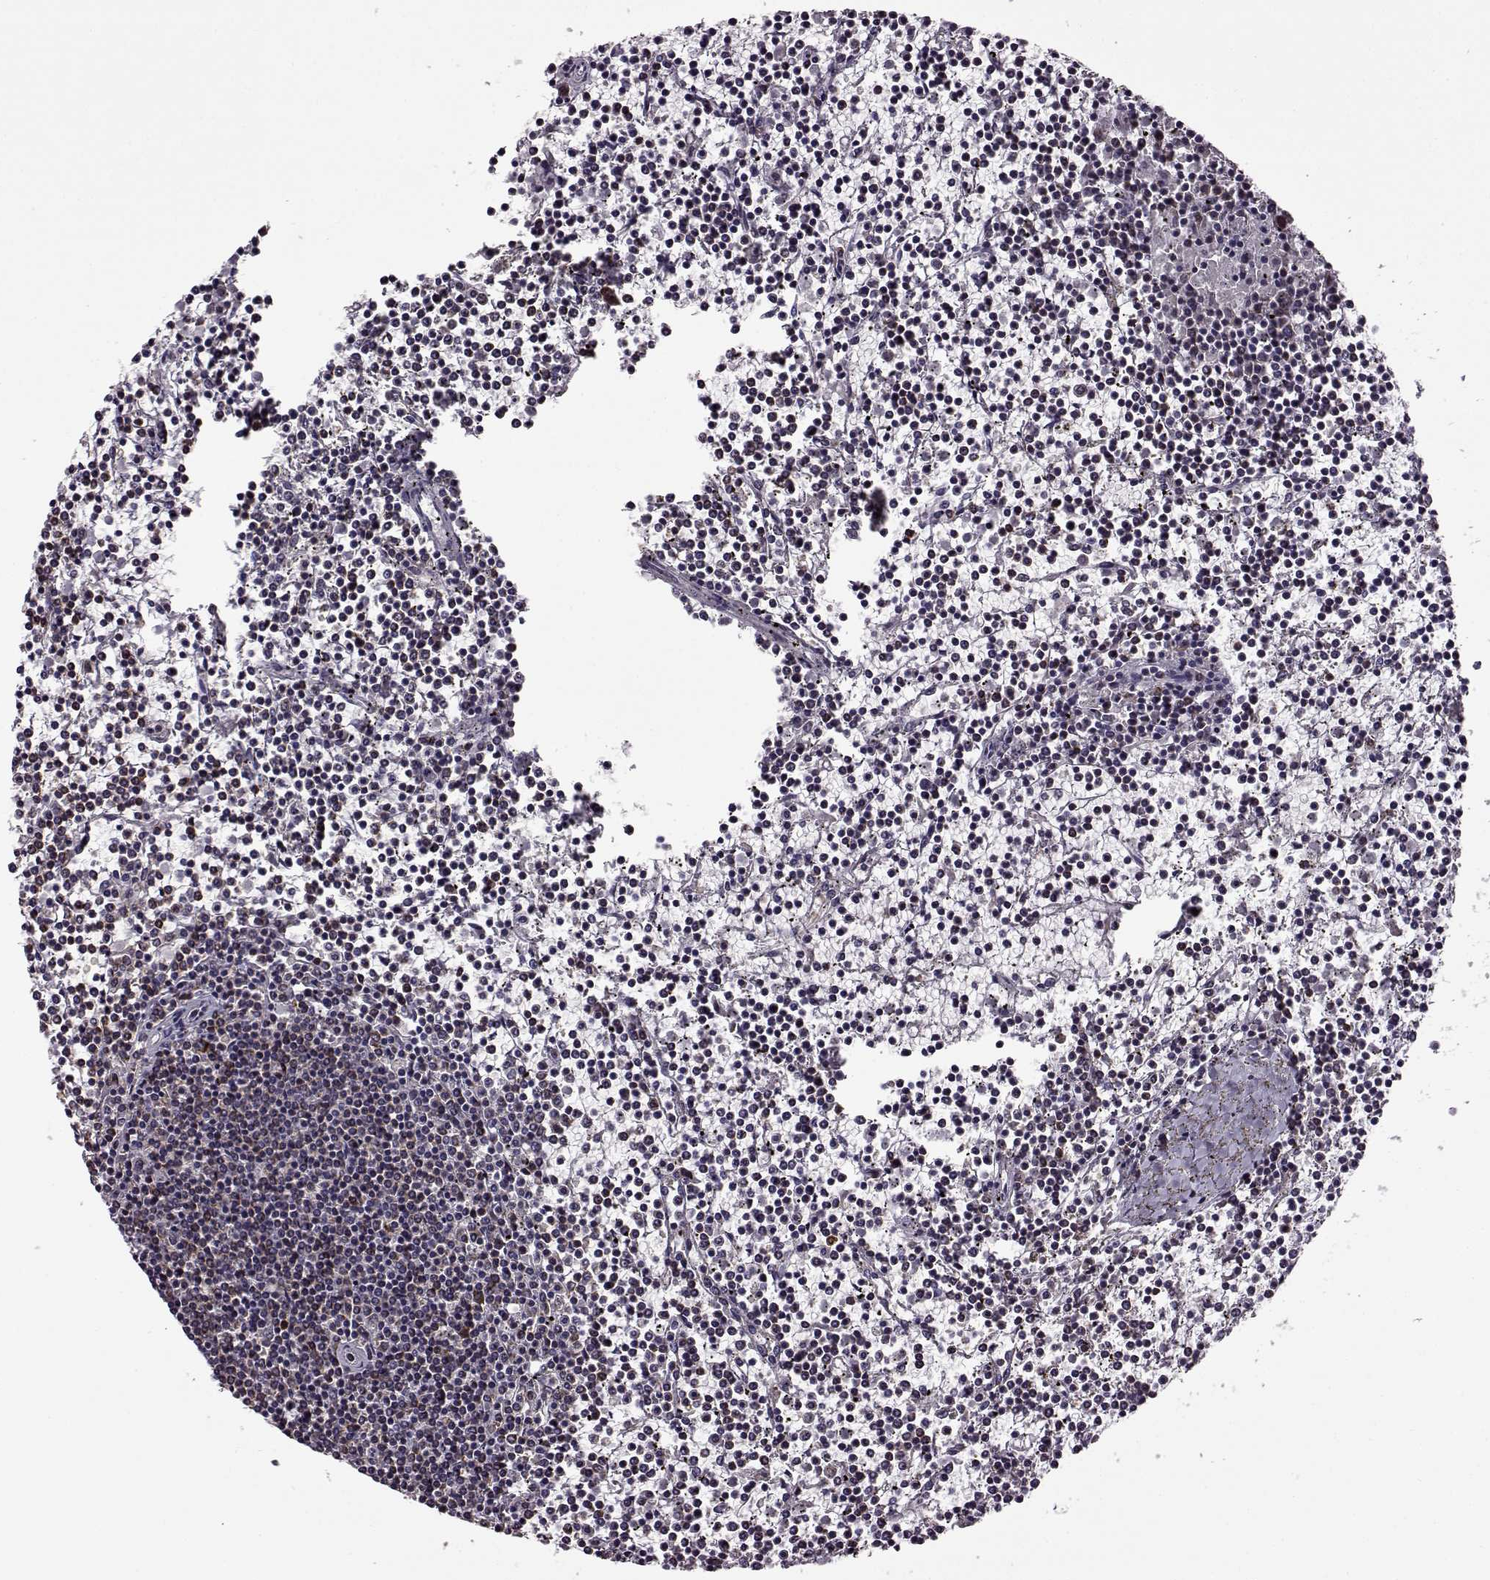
{"staining": {"intensity": "weak", "quantity": ">75%", "location": "cytoplasmic/membranous"}, "tissue": "lymphoma", "cell_type": "Tumor cells", "image_type": "cancer", "snomed": [{"axis": "morphology", "description": "Malignant lymphoma, non-Hodgkin's type, Low grade"}, {"axis": "topography", "description": "Spleen"}], "caption": "Protein staining by immunohistochemistry reveals weak cytoplasmic/membranous positivity in approximately >75% of tumor cells in lymphoma. Using DAB (3,3'-diaminobenzidine) (brown) and hematoxylin (blue) stains, captured at high magnification using brightfield microscopy.", "gene": "MTSS1", "patient": {"sex": "female", "age": 19}}